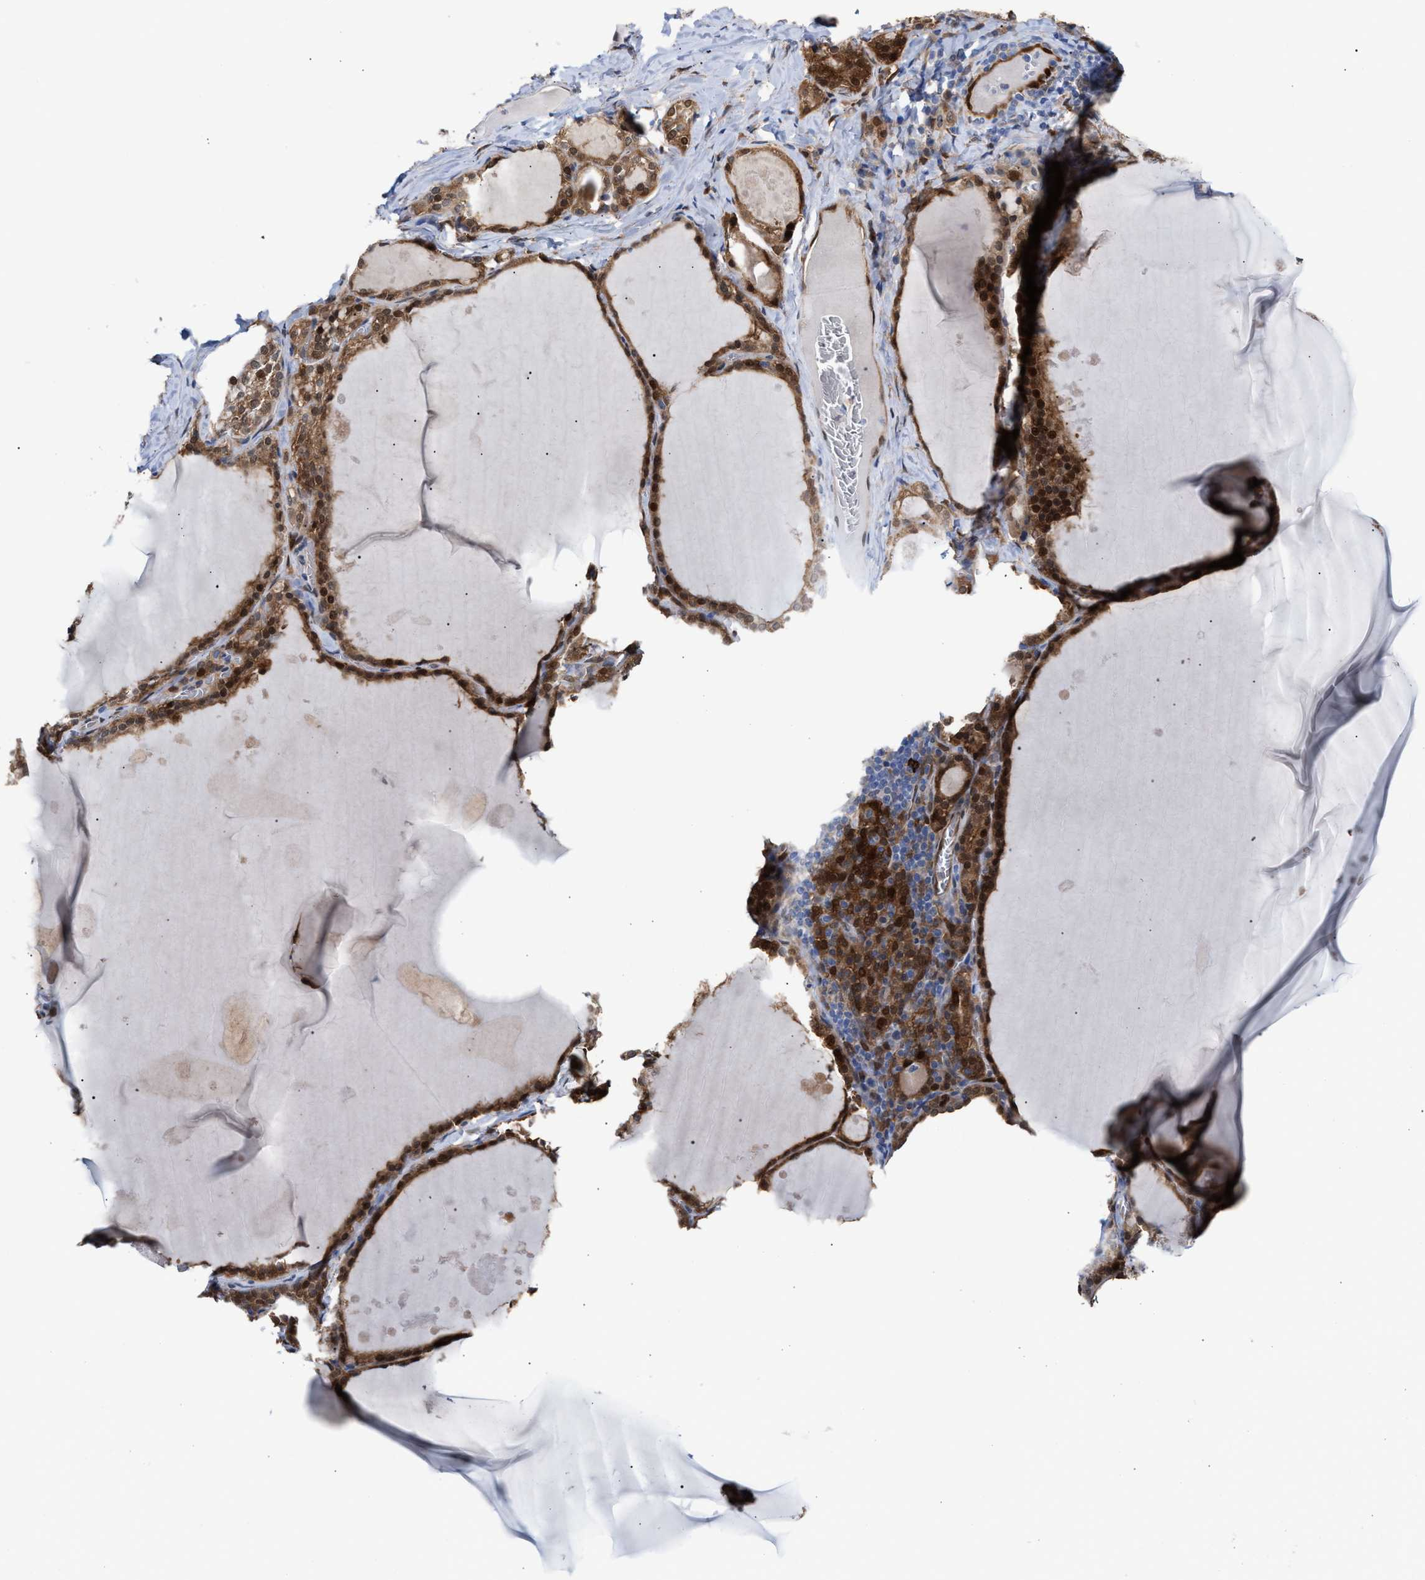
{"staining": {"intensity": "moderate", "quantity": ">75%", "location": "cytoplasmic/membranous,nuclear"}, "tissue": "thyroid gland", "cell_type": "Glandular cells", "image_type": "normal", "snomed": [{"axis": "morphology", "description": "Normal tissue, NOS"}, {"axis": "topography", "description": "Thyroid gland"}], "caption": "This is a histology image of IHC staining of unremarkable thyroid gland, which shows moderate expression in the cytoplasmic/membranous,nuclear of glandular cells.", "gene": "TP53I3", "patient": {"sex": "male", "age": 56}}